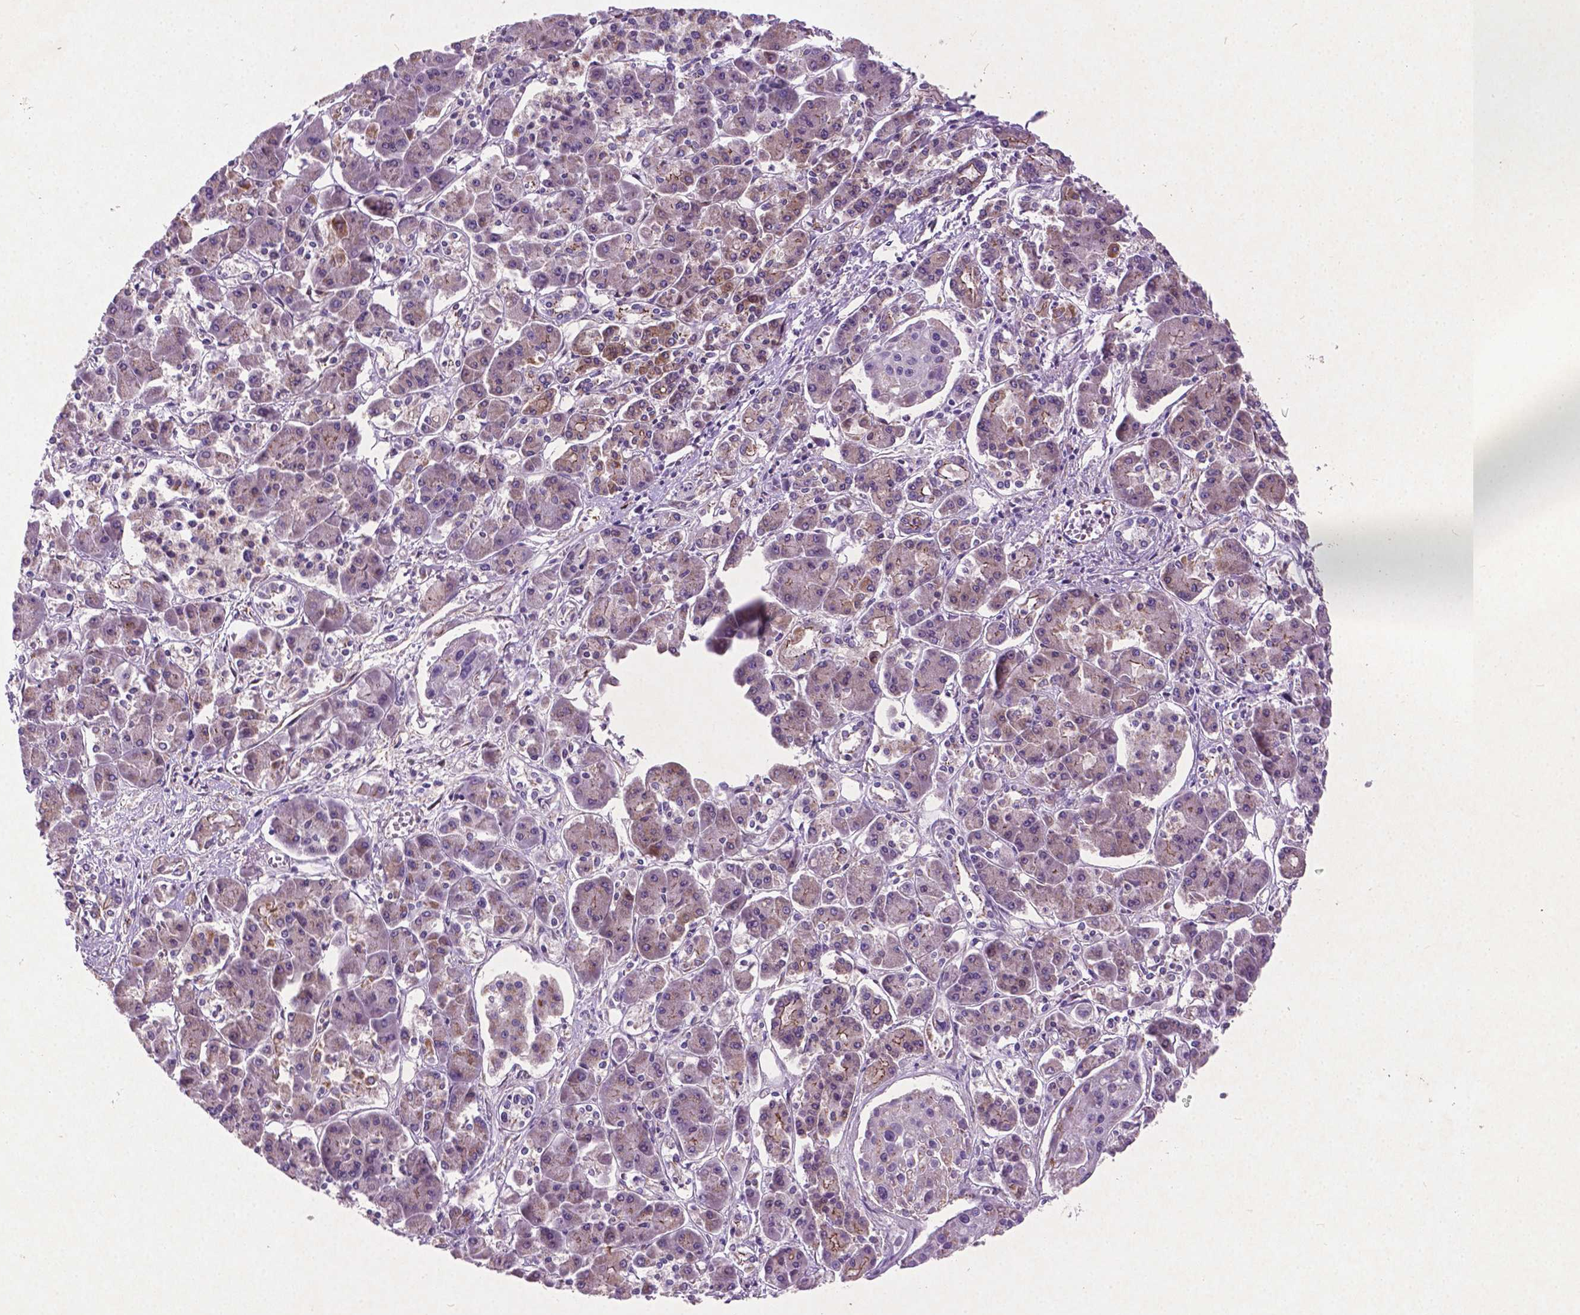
{"staining": {"intensity": "weak", "quantity": "25%-75%", "location": "cytoplasmic/membranous"}, "tissue": "pancreatic cancer", "cell_type": "Tumor cells", "image_type": "cancer", "snomed": [{"axis": "morphology", "description": "Adenocarcinoma, NOS"}, {"axis": "topography", "description": "Pancreas"}], "caption": "DAB immunohistochemical staining of human pancreatic cancer demonstrates weak cytoplasmic/membranous protein positivity in about 25%-75% of tumor cells.", "gene": "ATG4D", "patient": {"sex": "male", "age": 85}}